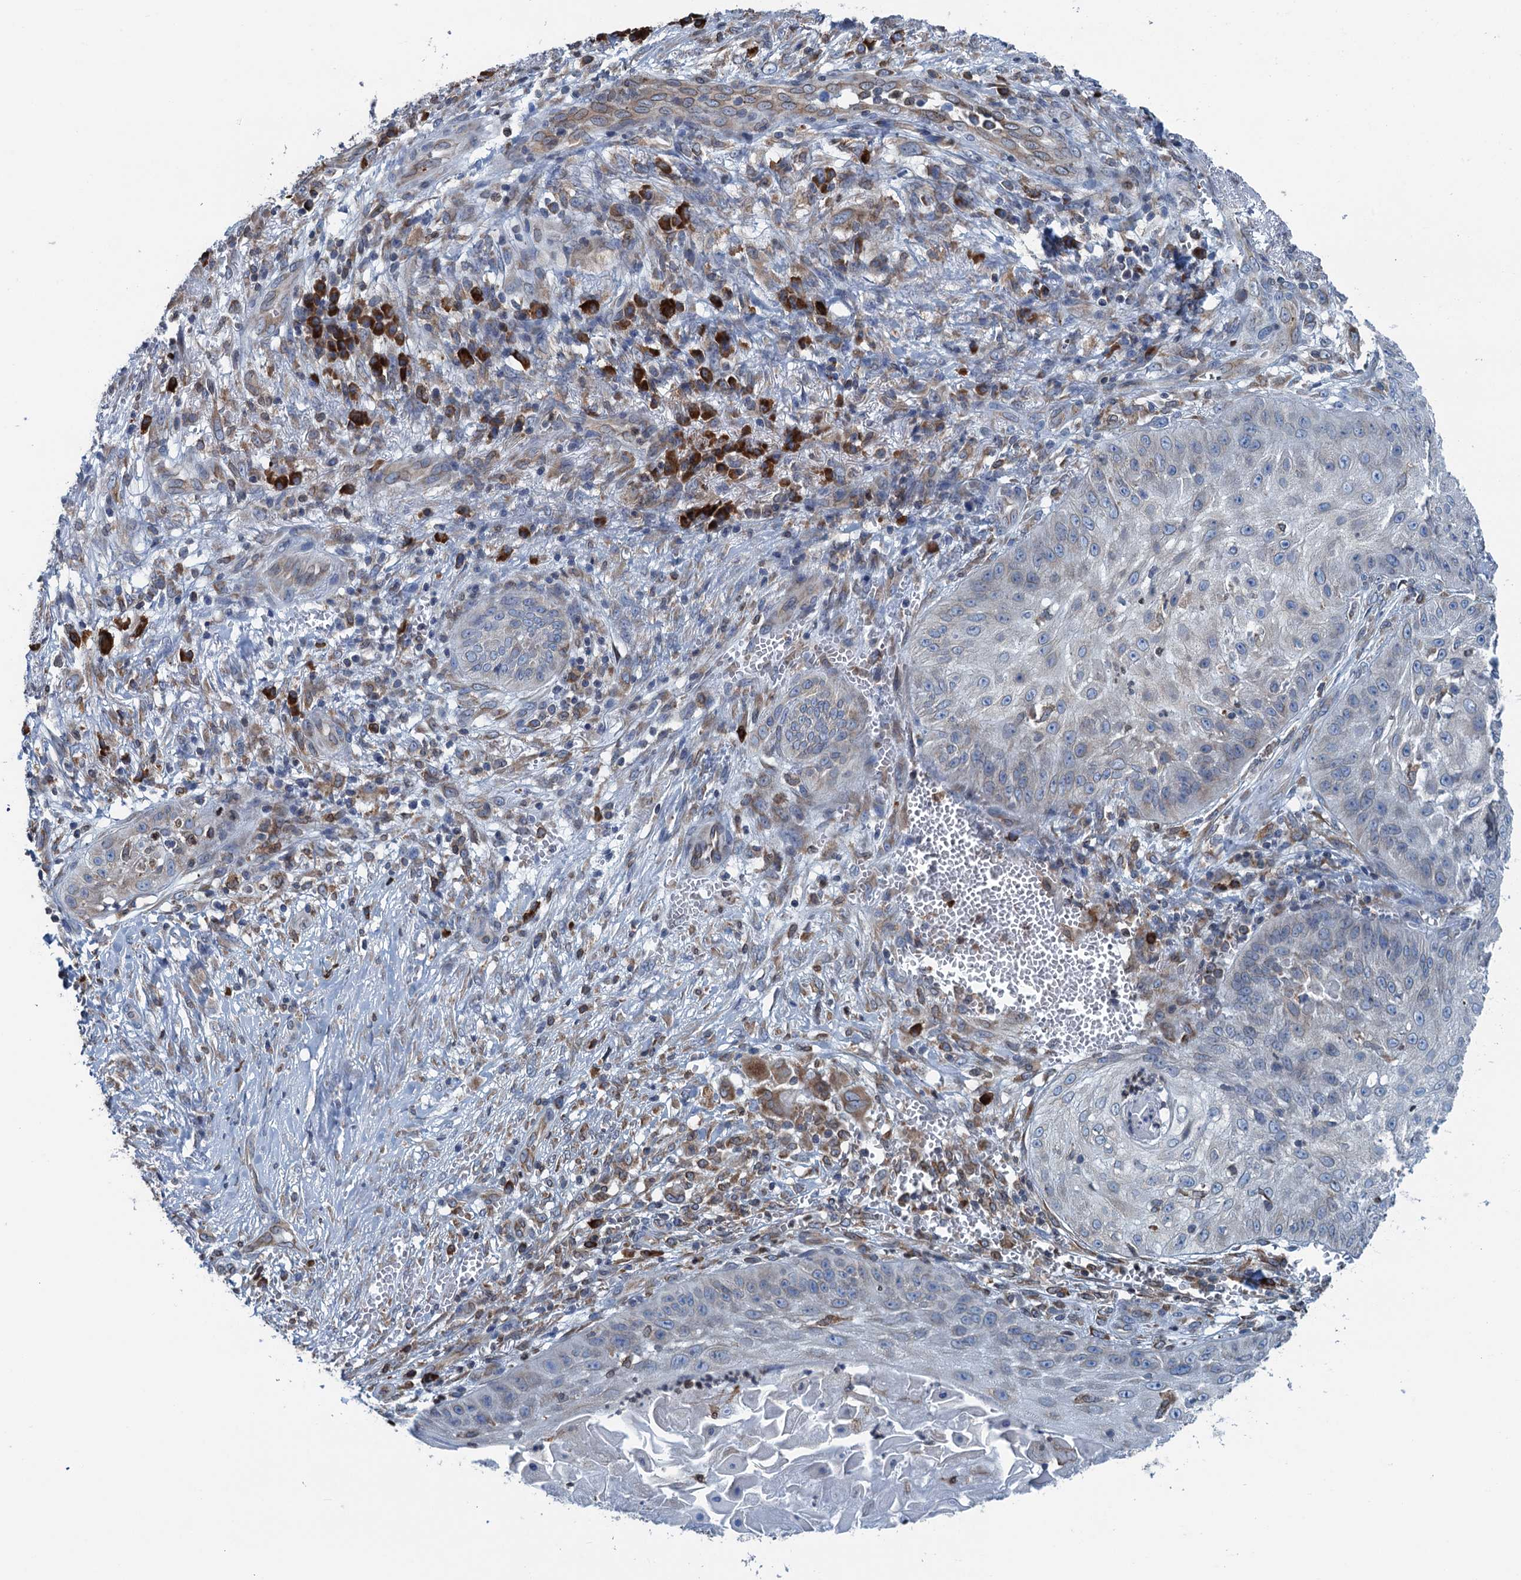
{"staining": {"intensity": "weak", "quantity": "<25%", "location": "cytoplasmic/membranous"}, "tissue": "skin cancer", "cell_type": "Tumor cells", "image_type": "cancer", "snomed": [{"axis": "morphology", "description": "Squamous cell carcinoma, NOS"}, {"axis": "topography", "description": "Skin"}], "caption": "Protein analysis of squamous cell carcinoma (skin) displays no significant staining in tumor cells.", "gene": "TMEM205", "patient": {"sex": "male", "age": 70}}